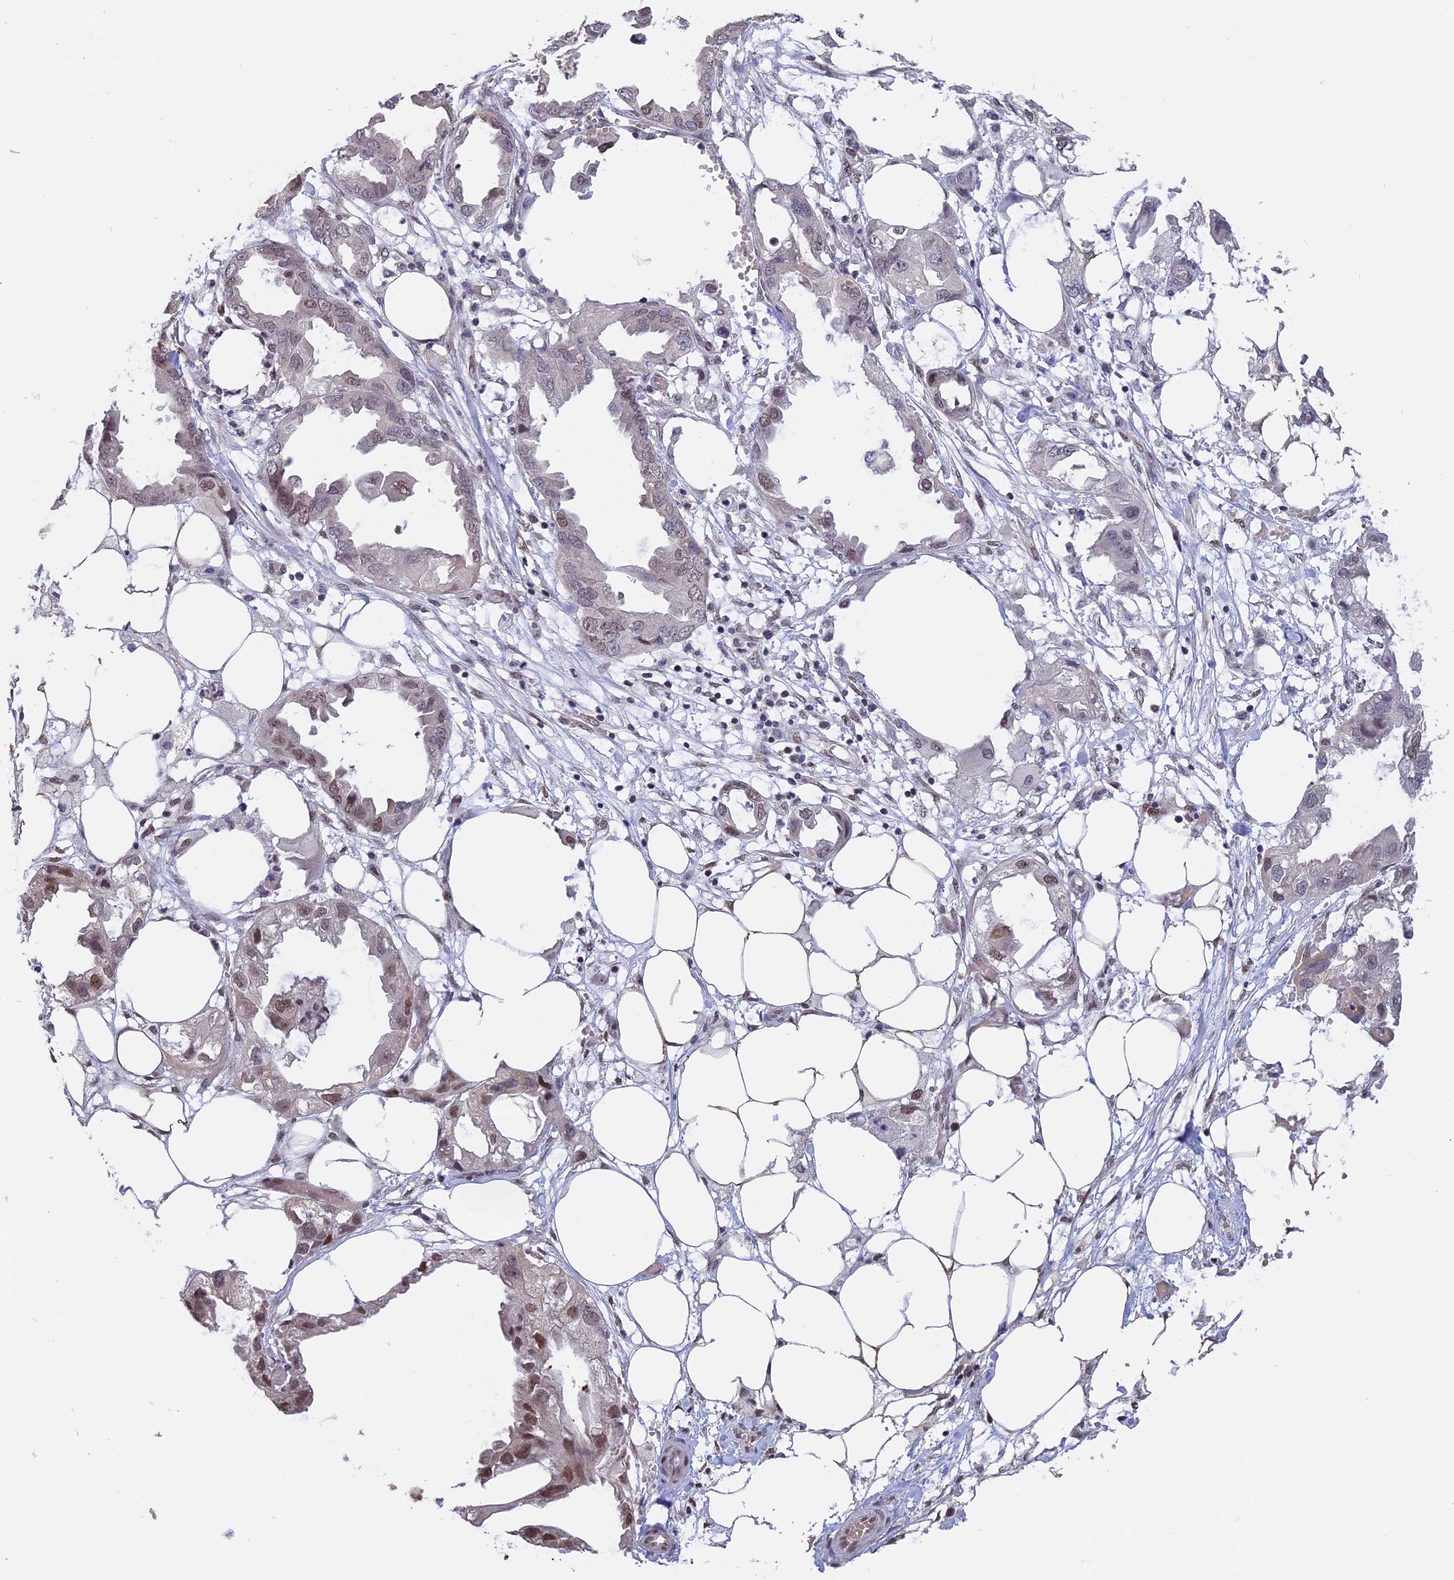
{"staining": {"intensity": "moderate", "quantity": "<25%", "location": "nuclear"}, "tissue": "endometrial cancer", "cell_type": "Tumor cells", "image_type": "cancer", "snomed": [{"axis": "morphology", "description": "Adenocarcinoma, NOS"}, {"axis": "morphology", "description": "Adenocarcinoma, metastatic, NOS"}, {"axis": "topography", "description": "Adipose tissue"}, {"axis": "topography", "description": "Endometrium"}], "caption": "This histopathology image demonstrates immunohistochemistry (IHC) staining of endometrial cancer, with low moderate nuclear expression in approximately <25% of tumor cells.", "gene": "RFC5", "patient": {"sex": "female", "age": 67}}